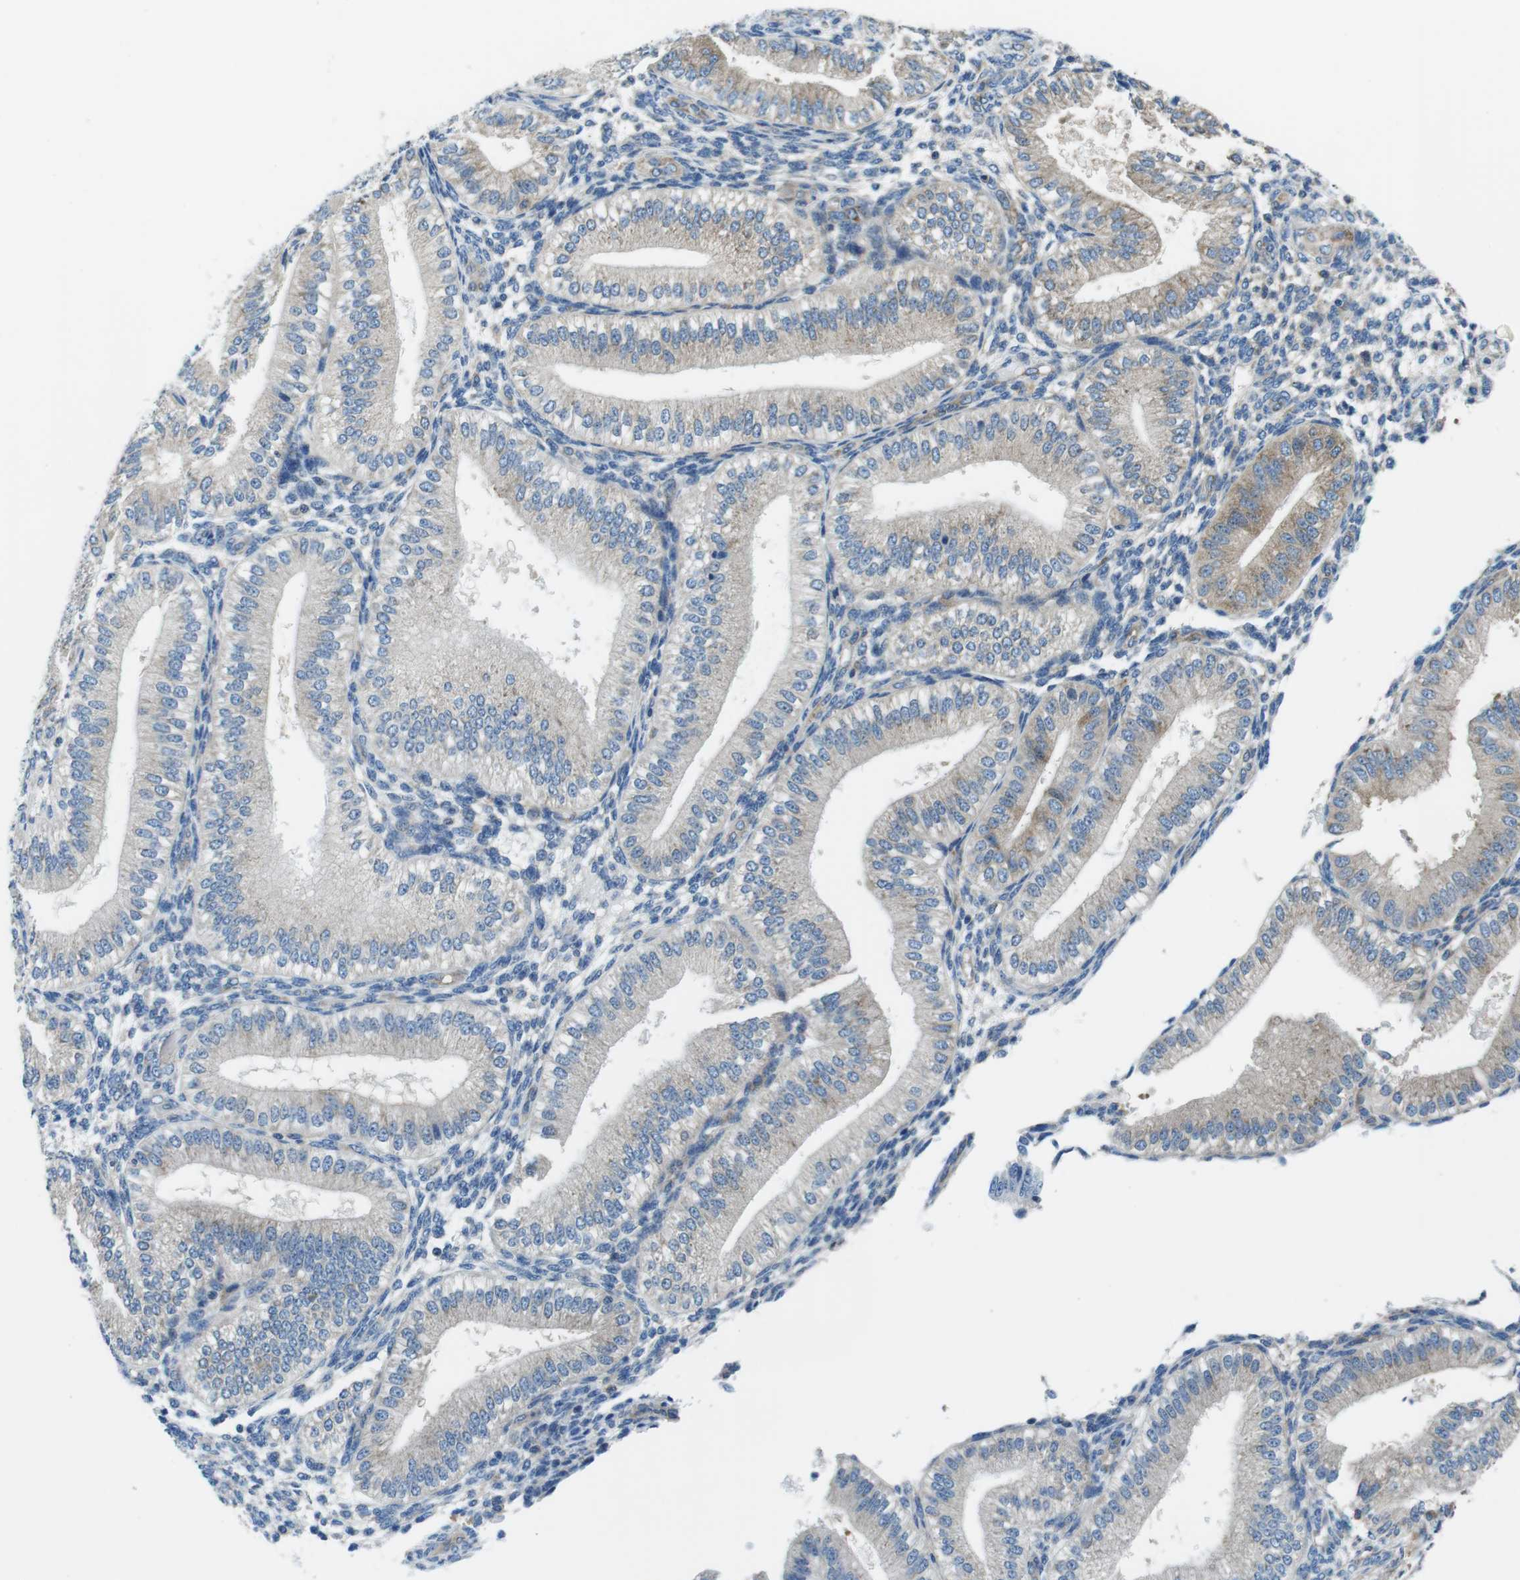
{"staining": {"intensity": "negative", "quantity": "none", "location": "none"}, "tissue": "endometrium", "cell_type": "Cells in endometrial stroma", "image_type": "normal", "snomed": [{"axis": "morphology", "description": "Normal tissue, NOS"}, {"axis": "topography", "description": "Endometrium"}], "caption": "DAB (3,3'-diaminobenzidine) immunohistochemical staining of normal human endometrium reveals no significant staining in cells in endometrial stroma.", "gene": "EIF2B5", "patient": {"sex": "female", "age": 39}}